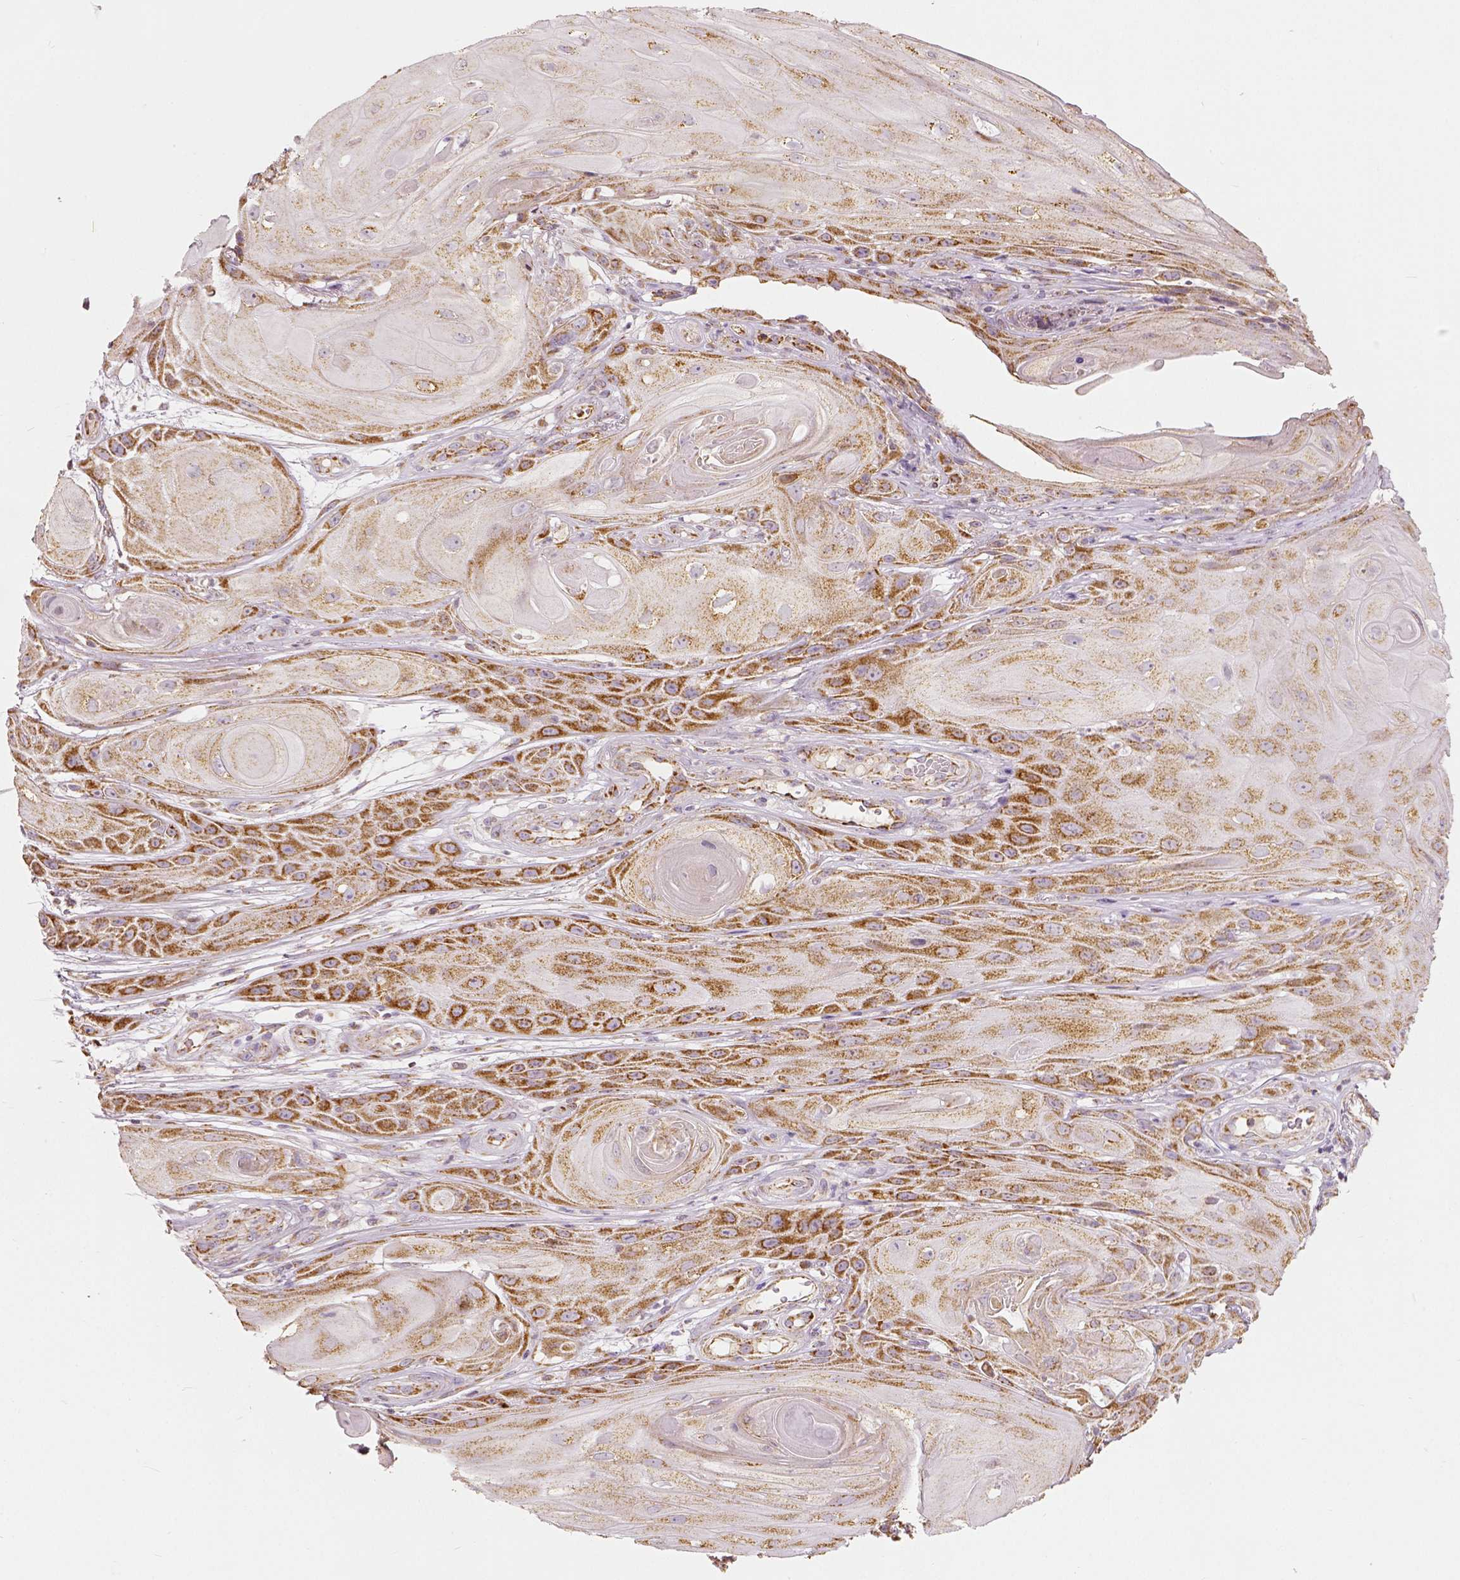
{"staining": {"intensity": "moderate", "quantity": ">75%", "location": "cytoplasmic/membranous"}, "tissue": "skin cancer", "cell_type": "Tumor cells", "image_type": "cancer", "snomed": [{"axis": "morphology", "description": "Squamous cell carcinoma, NOS"}, {"axis": "topography", "description": "Skin"}], "caption": "Protein analysis of skin cancer (squamous cell carcinoma) tissue shows moderate cytoplasmic/membranous expression in about >75% of tumor cells.", "gene": "PGAM5", "patient": {"sex": "male", "age": 62}}